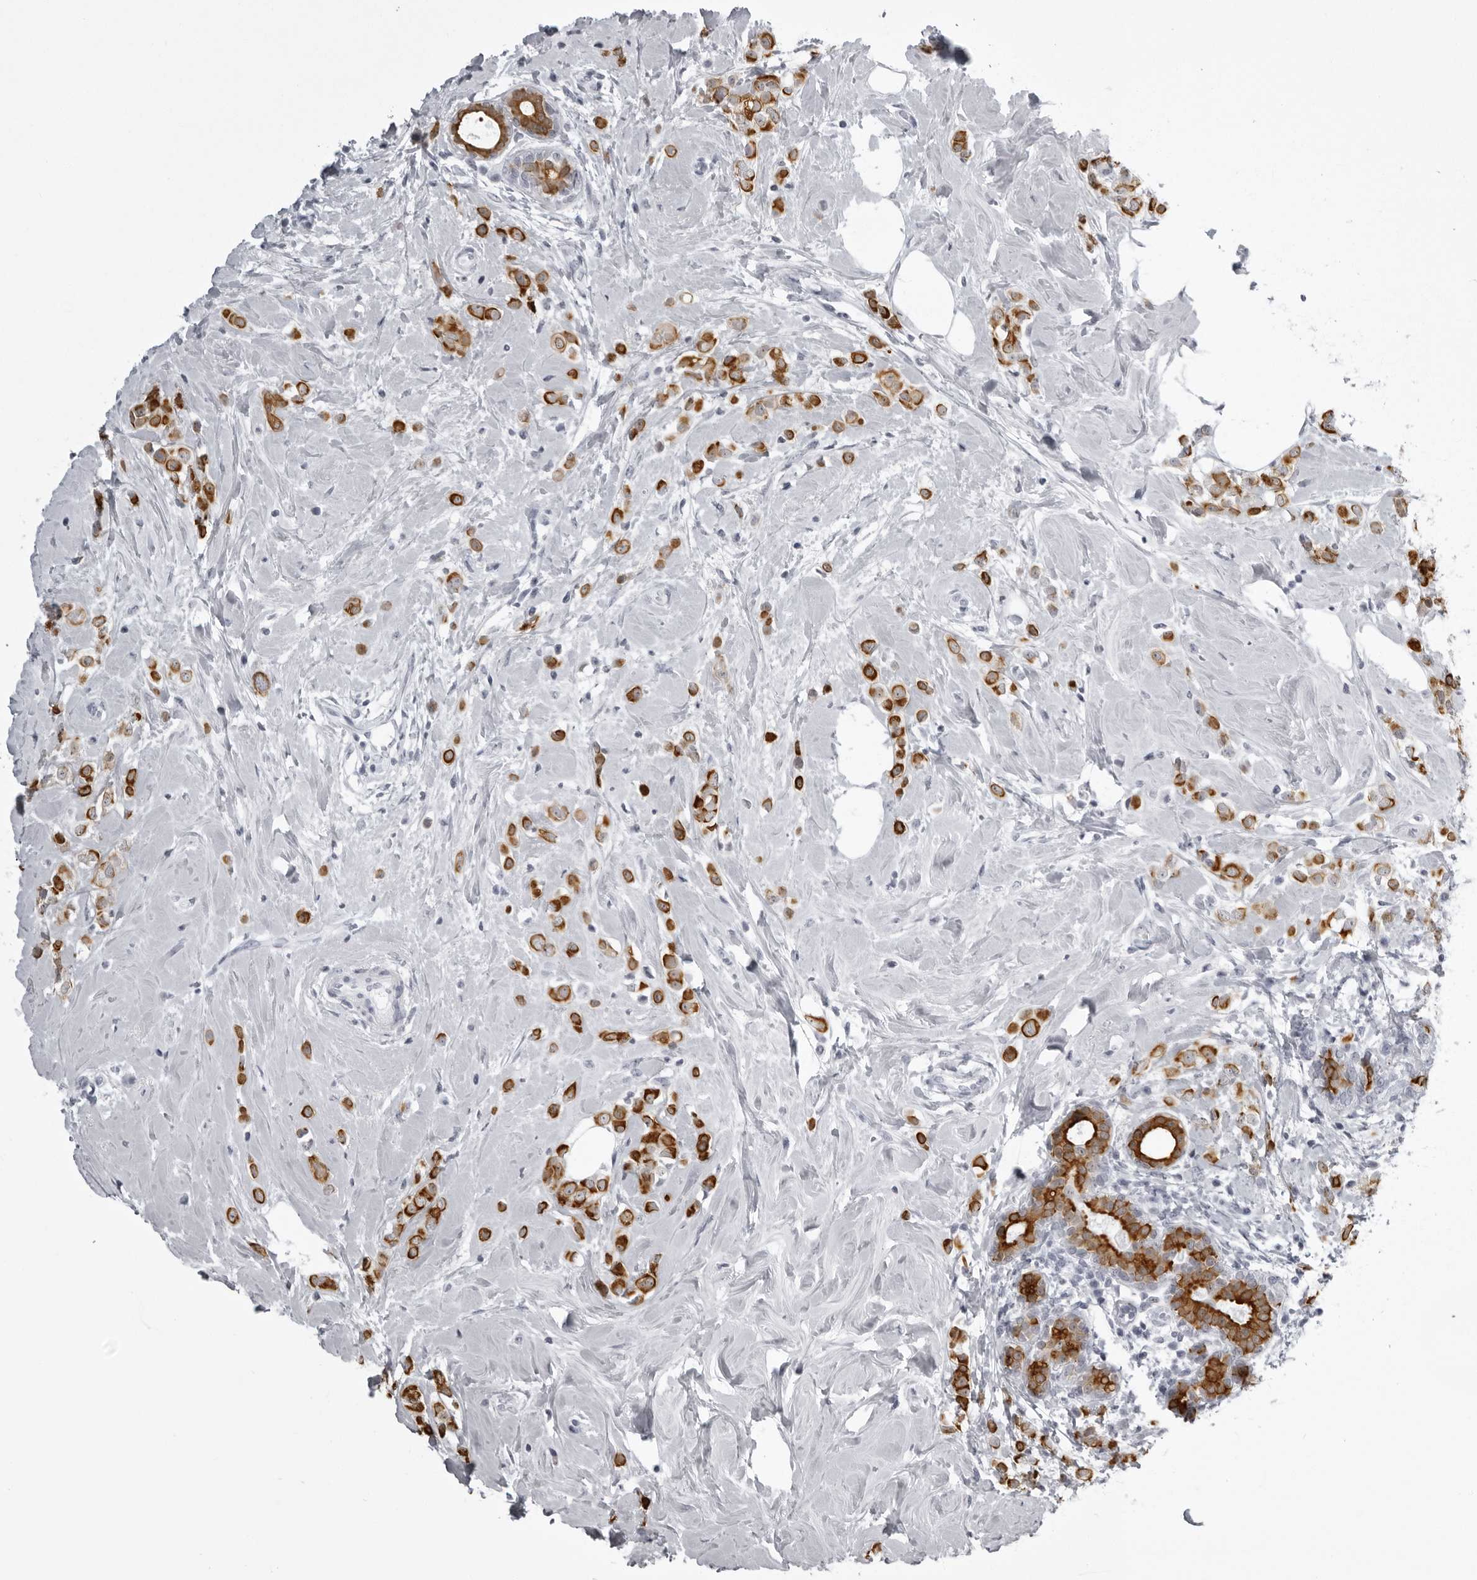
{"staining": {"intensity": "strong", "quantity": ">75%", "location": "cytoplasmic/membranous"}, "tissue": "breast cancer", "cell_type": "Tumor cells", "image_type": "cancer", "snomed": [{"axis": "morphology", "description": "Lobular carcinoma"}, {"axis": "topography", "description": "Breast"}], "caption": "Strong cytoplasmic/membranous protein expression is seen in about >75% of tumor cells in lobular carcinoma (breast).", "gene": "UROD", "patient": {"sex": "female", "age": 47}}